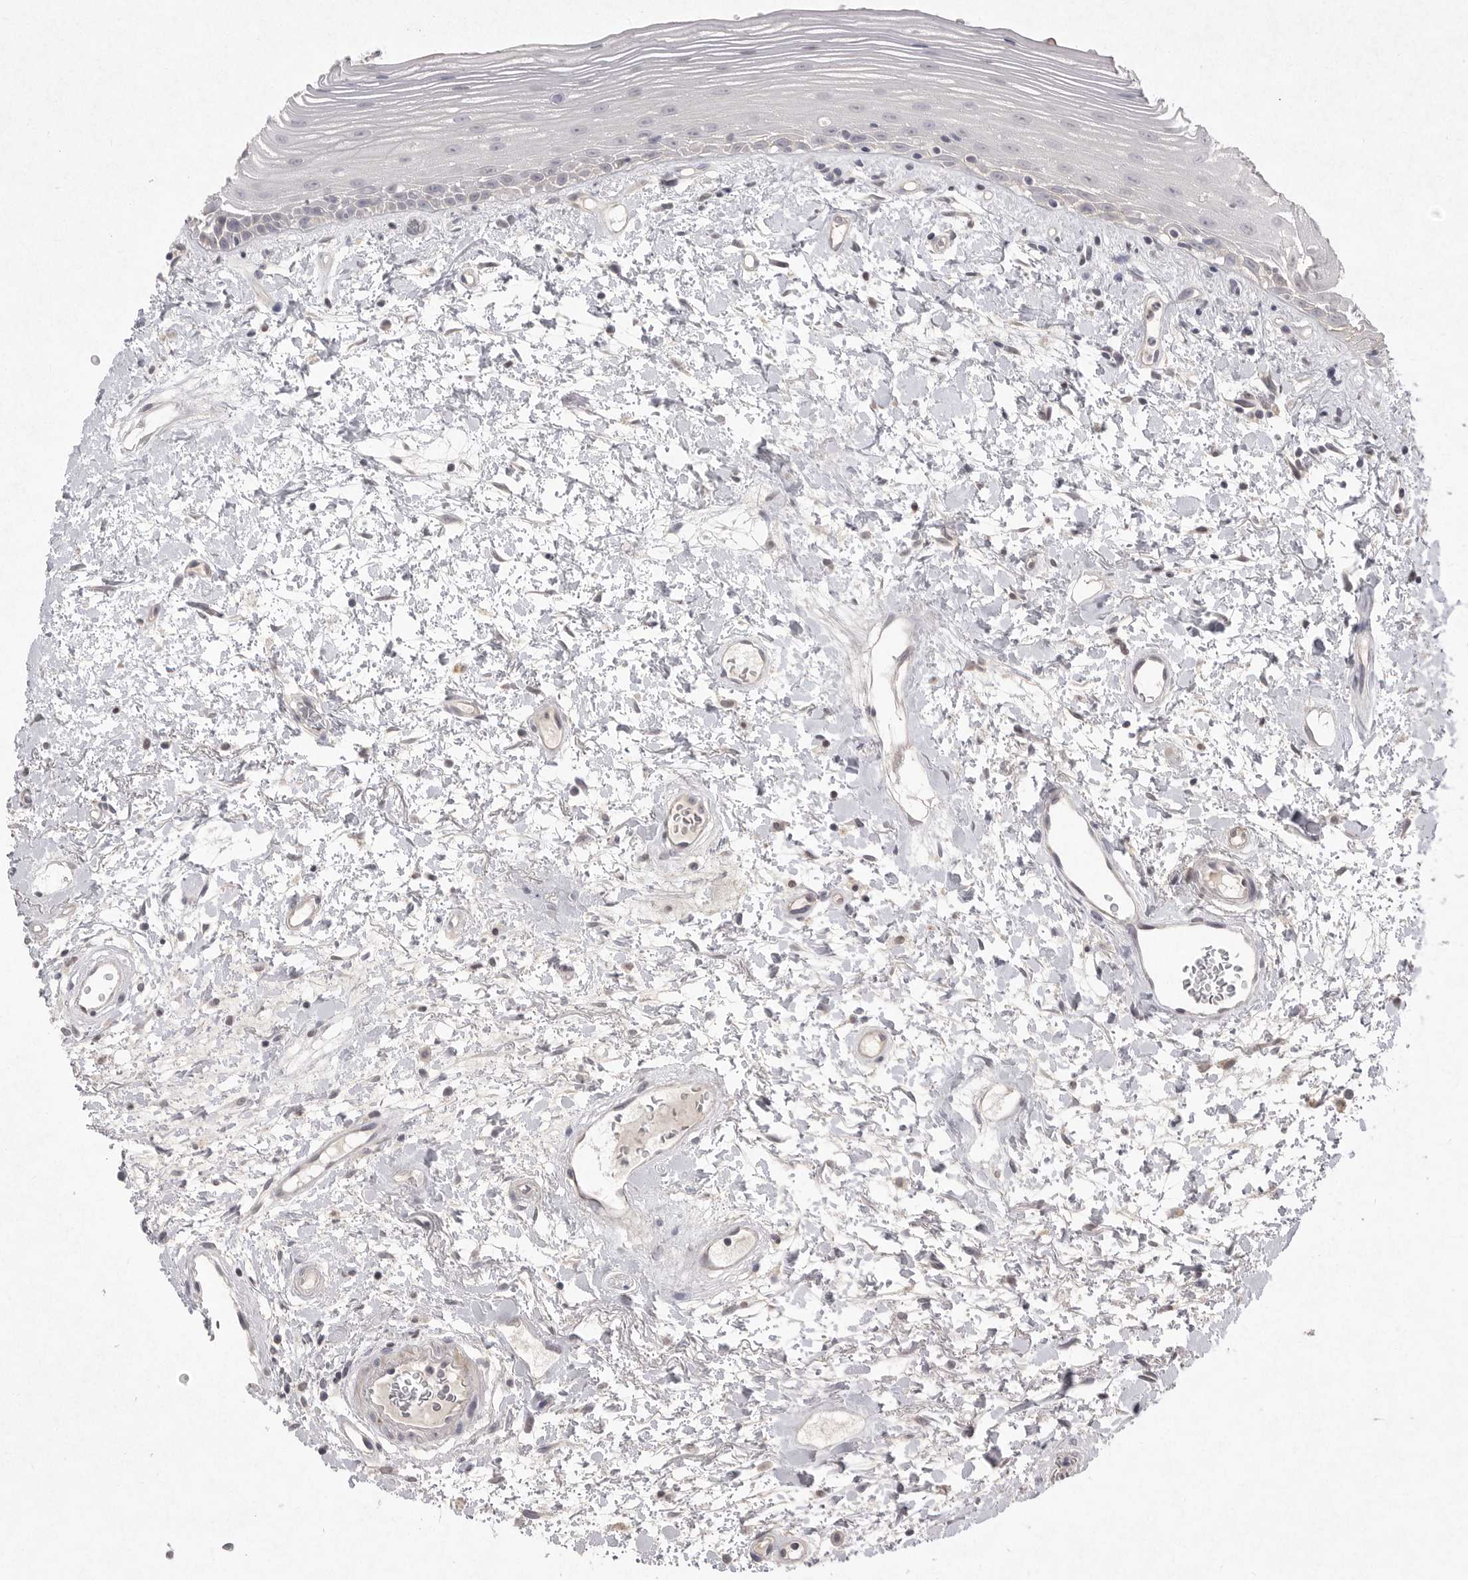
{"staining": {"intensity": "negative", "quantity": "none", "location": "none"}, "tissue": "oral mucosa", "cell_type": "Squamous epithelial cells", "image_type": "normal", "snomed": [{"axis": "morphology", "description": "Normal tissue, NOS"}, {"axis": "topography", "description": "Oral tissue"}], "caption": "Unremarkable oral mucosa was stained to show a protein in brown. There is no significant positivity in squamous epithelial cells.", "gene": "VANGL2", "patient": {"sex": "female", "age": 76}}